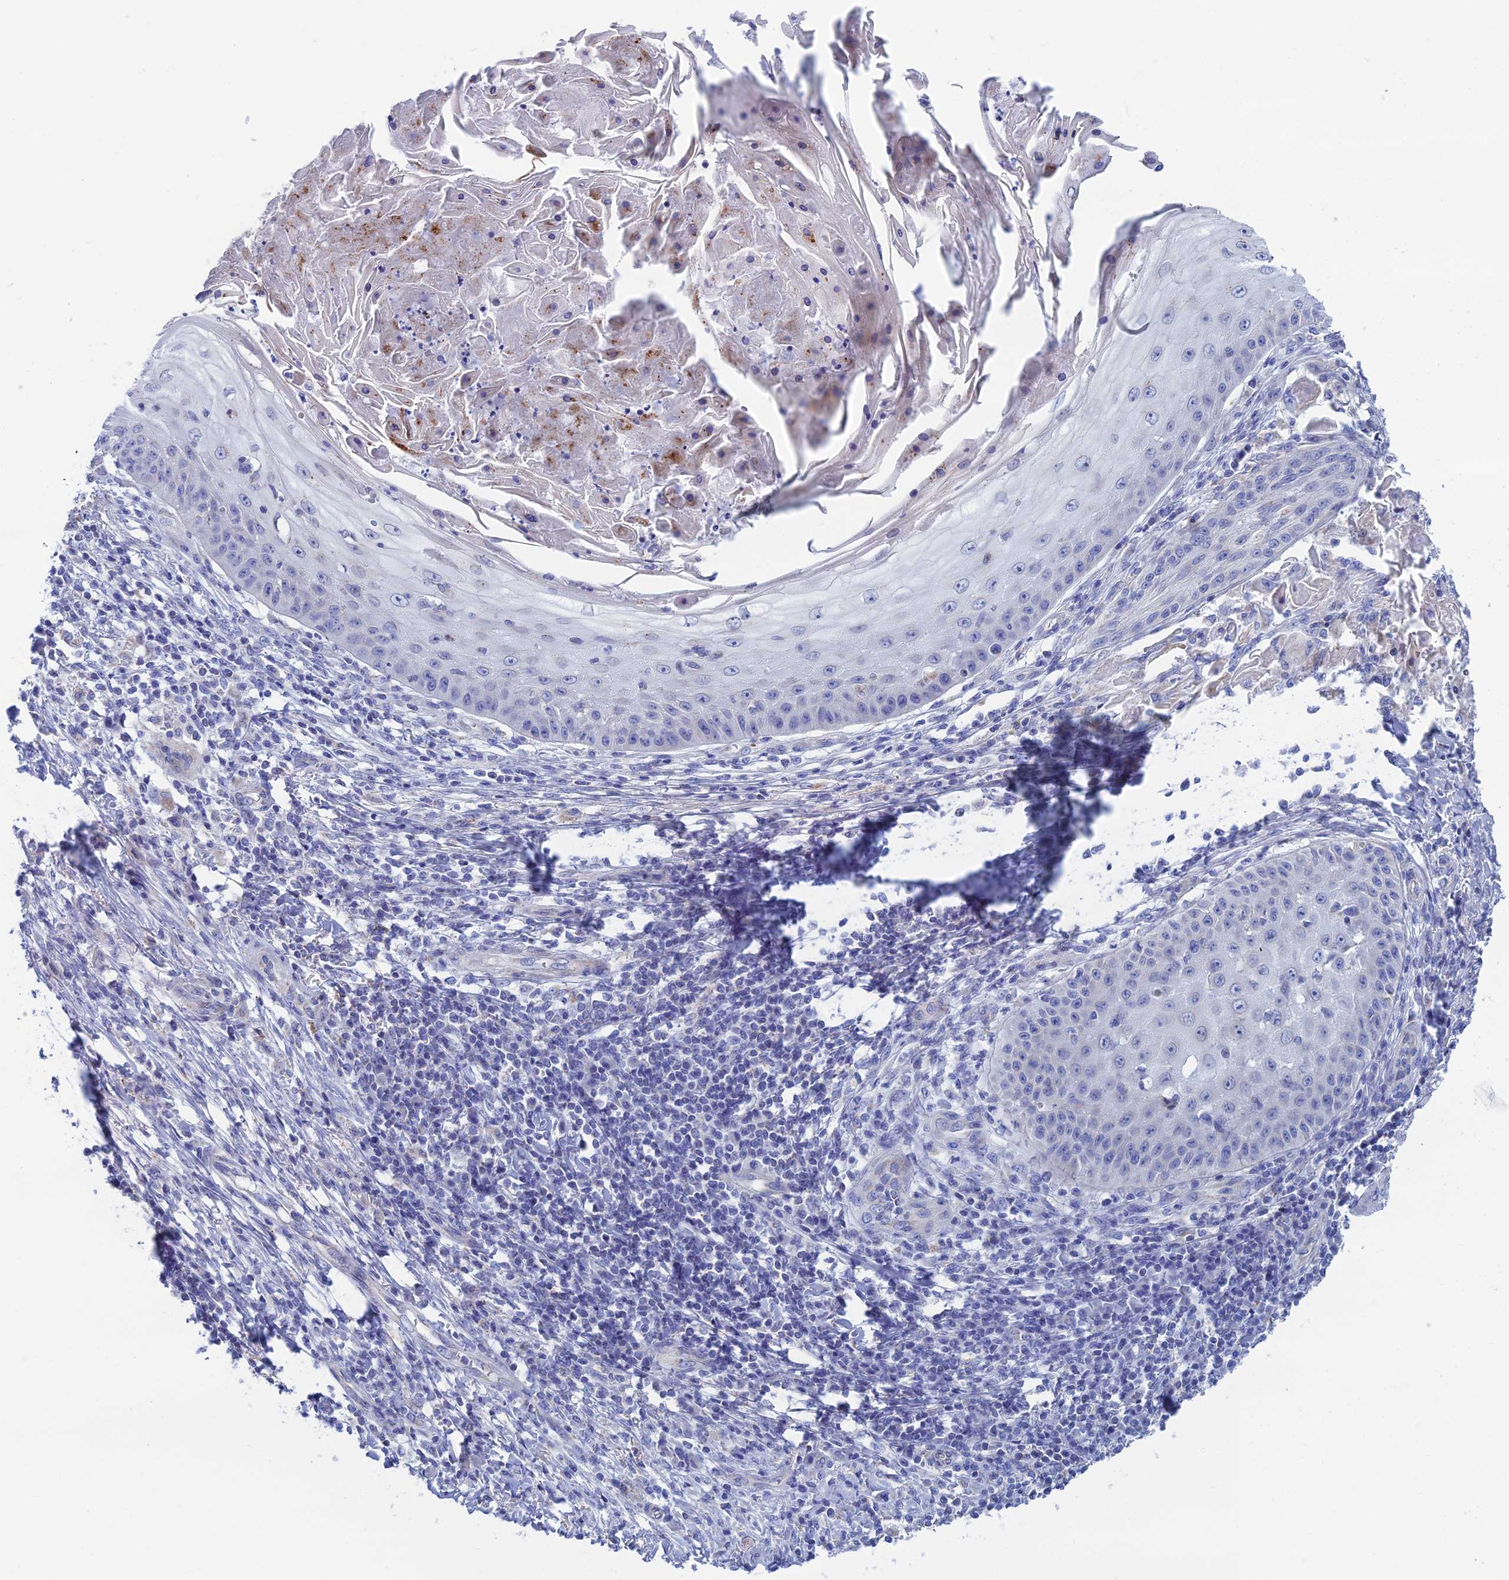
{"staining": {"intensity": "negative", "quantity": "none", "location": "none"}, "tissue": "skin cancer", "cell_type": "Tumor cells", "image_type": "cancer", "snomed": [{"axis": "morphology", "description": "Squamous cell carcinoma, NOS"}, {"axis": "topography", "description": "Skin"}], "caption": "Immunohistochemical staining of skin cancer (squamous cell carcinoma) reveals no significant staining in tumor cells.", "gene": "CFAP210", "patient": {"sex": "male", "age": 70}}